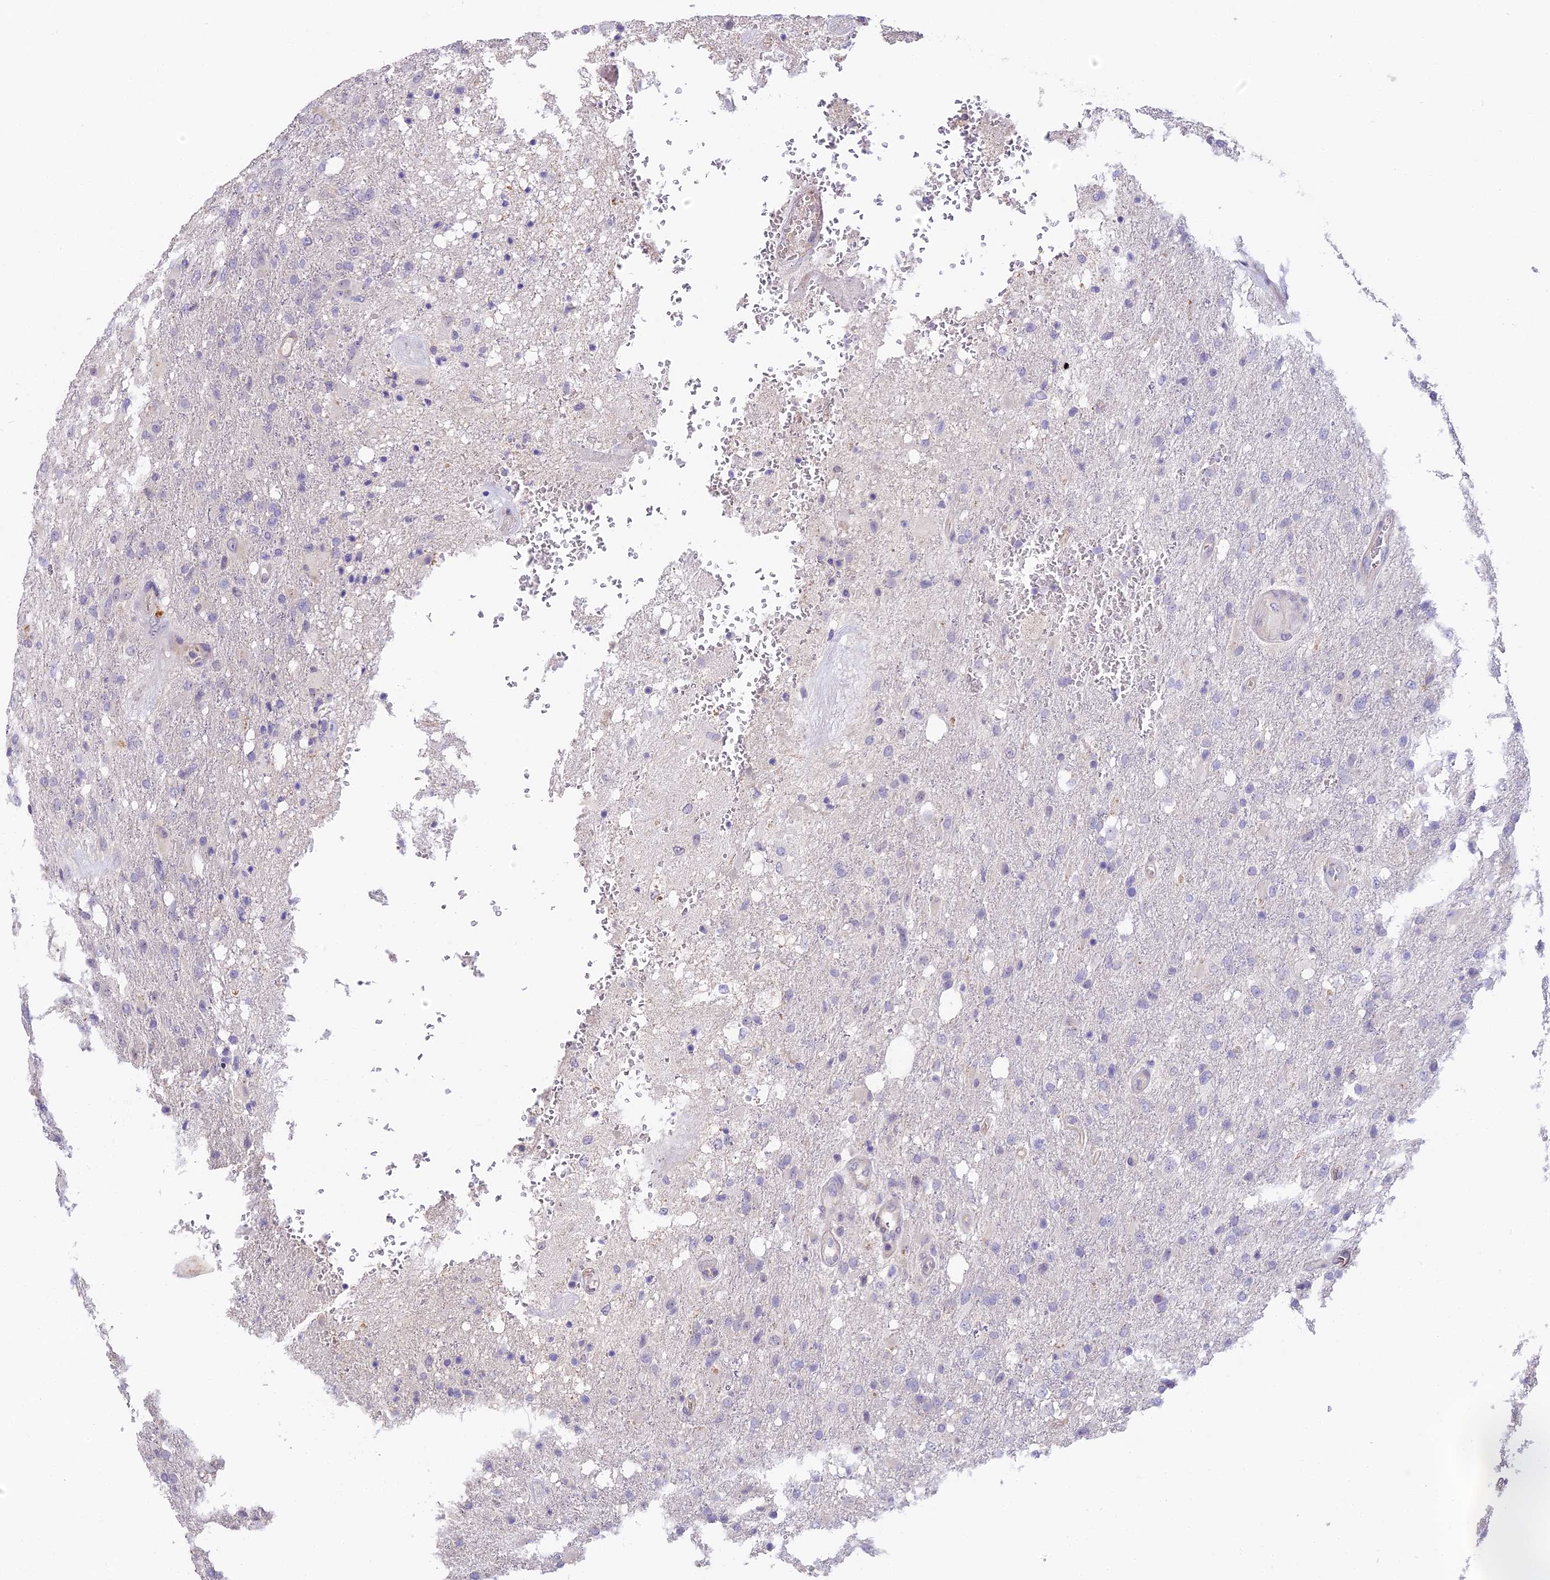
{"staining": {"intensity": "negative", "quantity": "none", "location": "none"}, "tissue": "glioma", "cell_type": "Tumor cells", "image_type": "cancer", "snomed": [{"axis": "morphology", "description": "Glioma, malignant, High grade"}, {"axis": "topography", "description": "Brain"}], "caption": "Immunohistochemistry (IHC) histopathology image of neoplastic tissue: glioma stained with DAB (3,3'-diaminobenzidine) shows no significant protein staining in tumor cells. The staining was performed using DAB to visualize the protein expression in brown, while the nuclei were stained in blue with hematoxylin (Magnification: 20x).", "gene": "NOD2", "patient": {"sex": "female", "age": 74}}